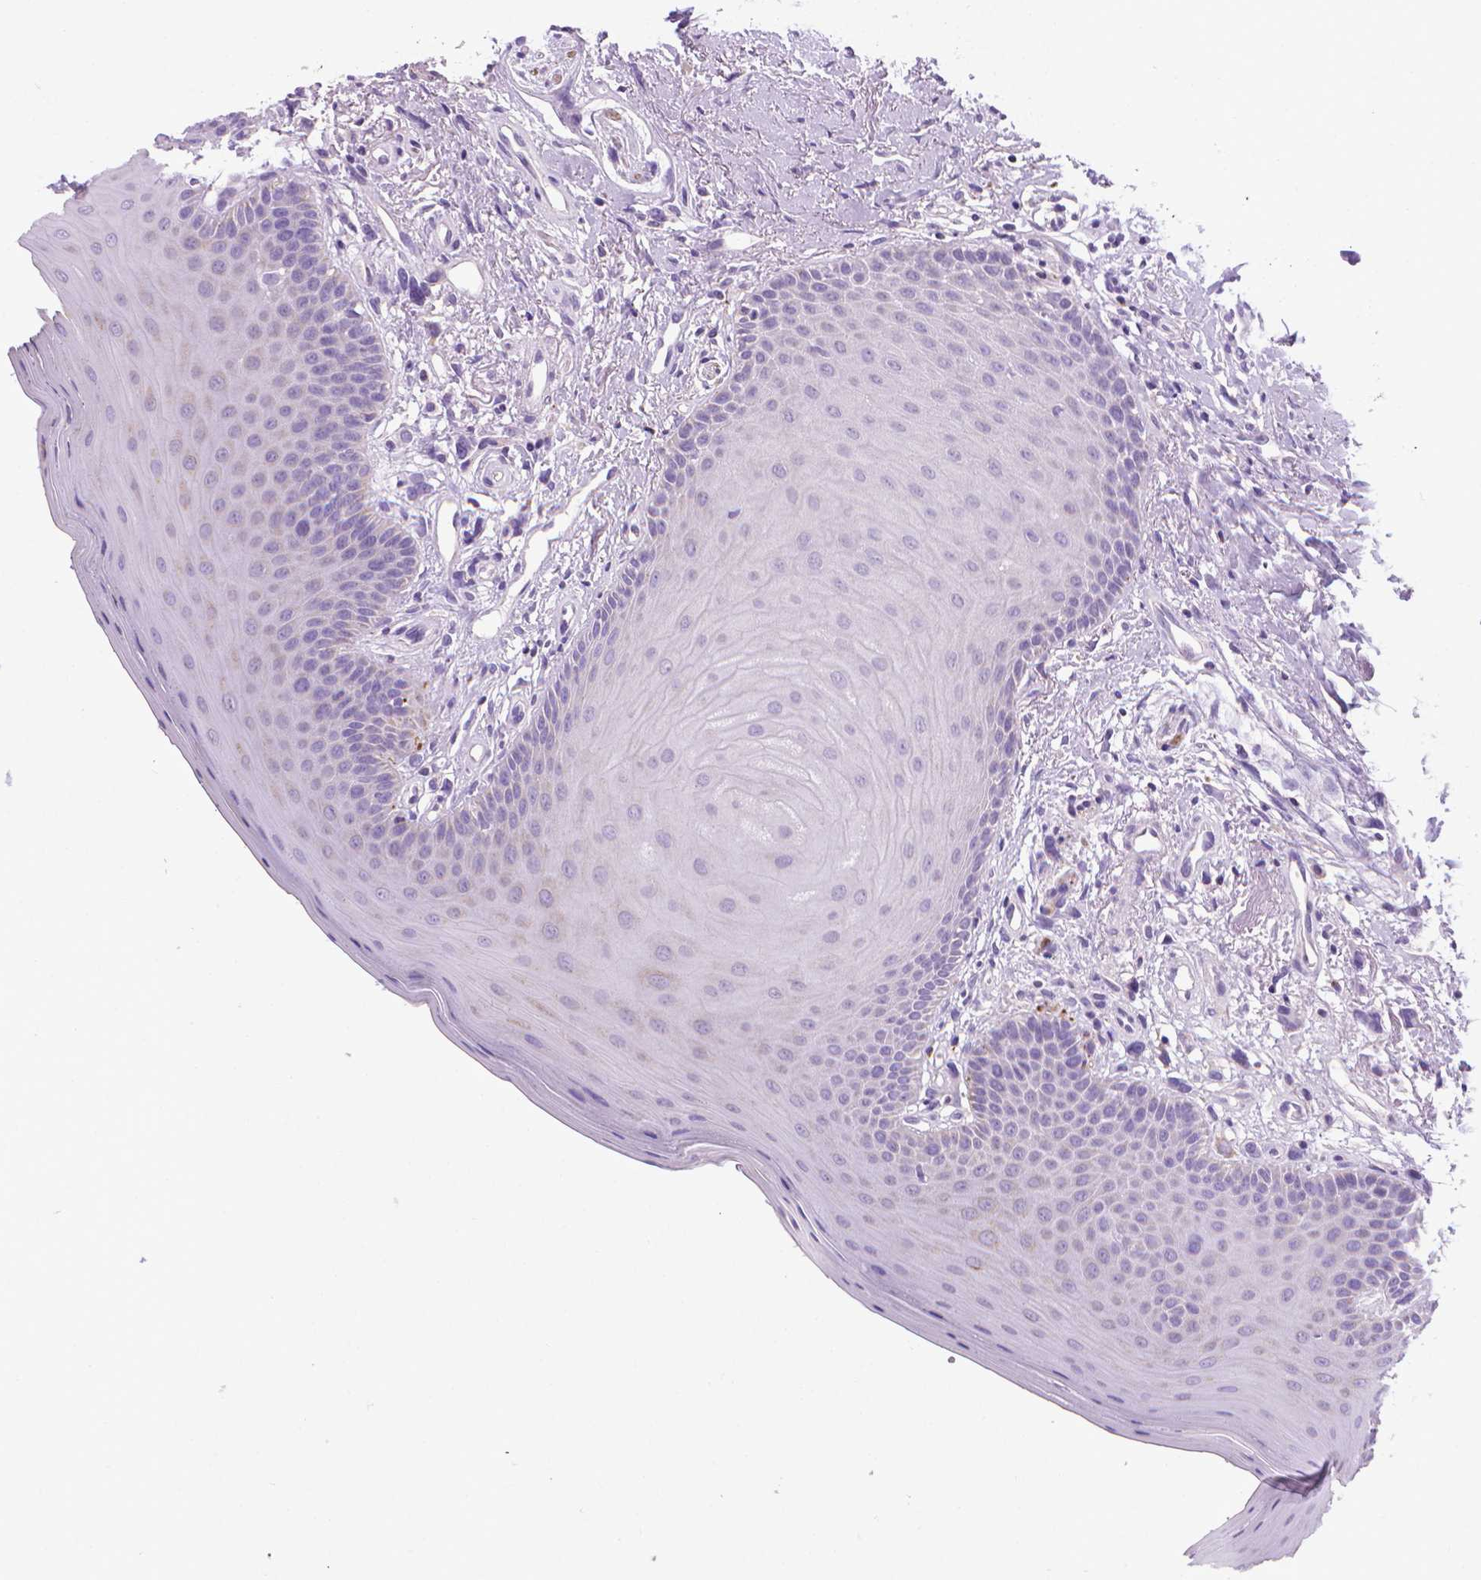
{"staining": {"intensity": "weak", "quantity": "<25%", "location": "cytoplasmic/membranous"}, "tissue": "oral mucosa", "cell_type": "Squamous epithelial cells", "image_type": "normal", "snomed": [{"axis": "morphology", "description": "Normal tissue, NOS"}, {"axis": "morphology", "description": "Normal morphology"}, {"axis": "topography", "description": "Oral tissue"}], "caption": "The photomicrograph shows no staining of squamous epithelial cells in normal oral mucosa.", "gene": "POU3F3", "patient": {"sex": "female", "age": 76}}